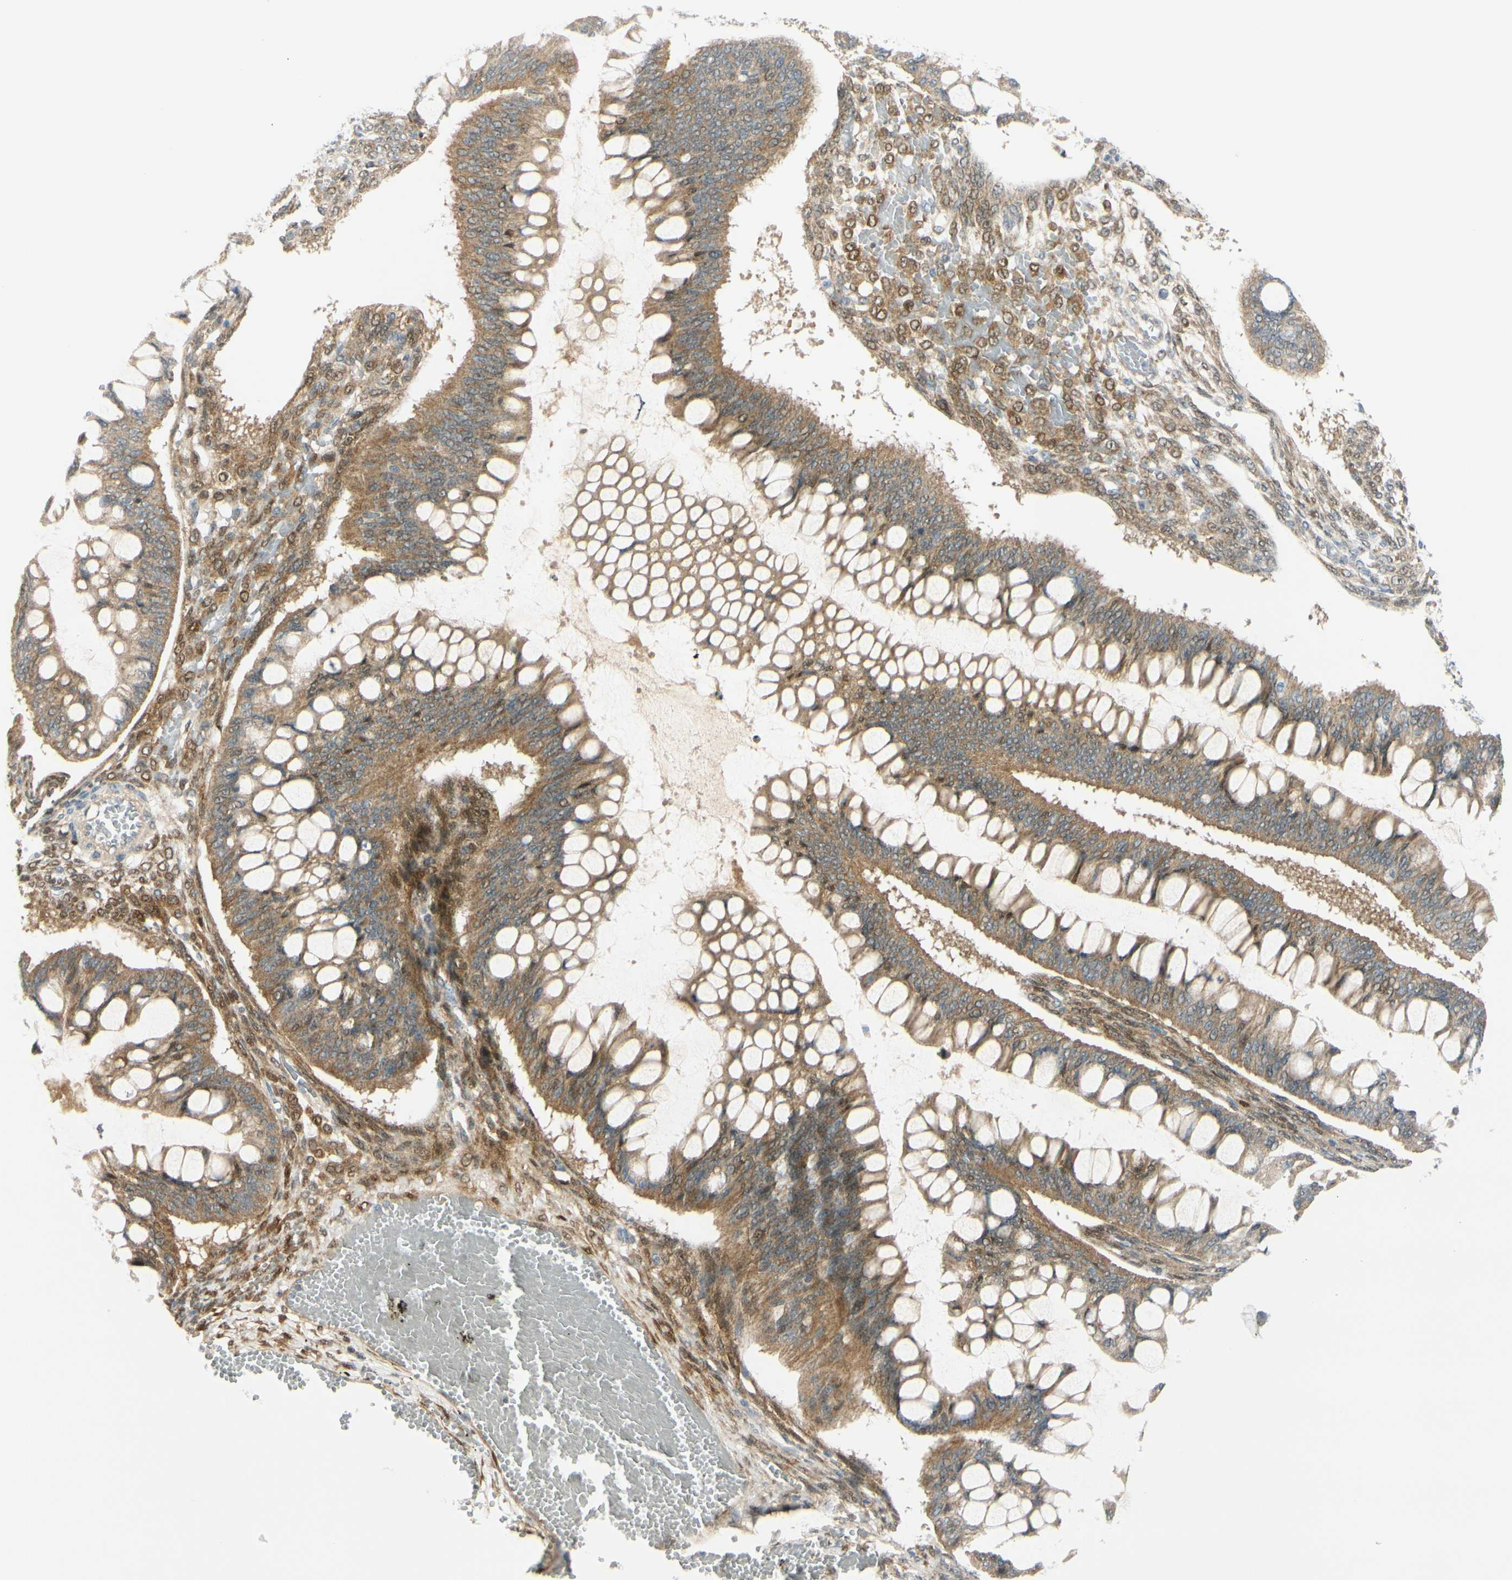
{"staining": {"intensity": "moderate", "quantity": ">75%", "location": "cytoplasmic/membranous"}, "tissue": "ovarian cancer", "cell_type": "Tumor cells", "image_type": "cancer", "snomed": [{"axis": "morphology", "description": "Cystadenocarcinoma, mucinous, NOS"}, {"axis": "topography", "description": "Ovary"}], "caption": "A brown stain labels moderate cytoplasmic/membranous staining of a protein in mucinous cystadenocarcinoma (ovarian) tumor cells. The protein of interest is shown in brown color, while the nuclei are stained blue.", "gene": "FHL2", "patient": {"sex": "female", "age": 73}}